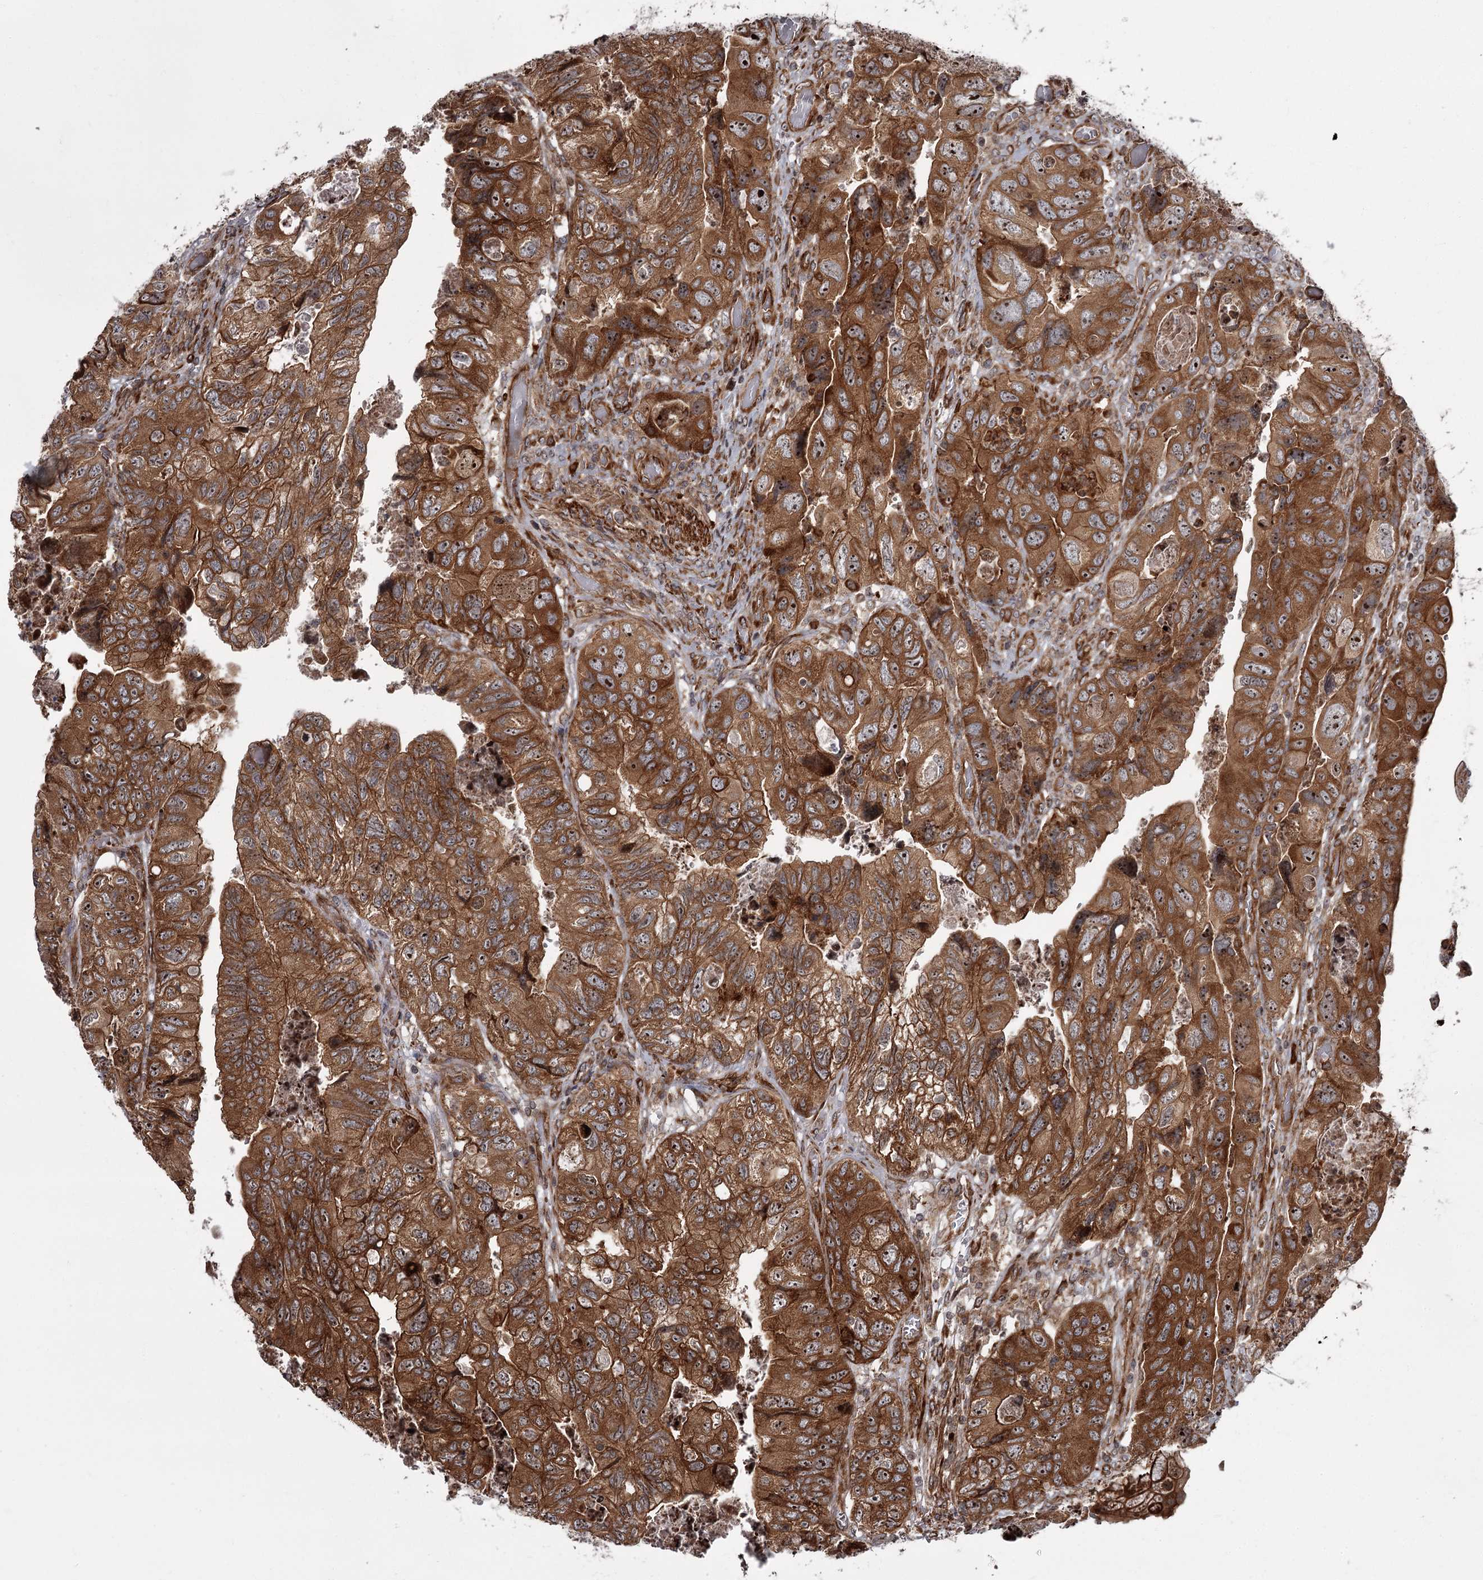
{"staining": {"intensity": "strong", "quantity": ">75%", "location": "cytoplasmic/membranous,nuclear"}, "tissue": "colorectal cancer", "cell_type": "Tumor cells", "image_type": "cancer", "snomed": [{"axis": "morphology", "description": "Adenocarcinoma, NOS"}, {"axis": "topography", "description": "Rectum"}], "caption": "Immunohistochemical staining of colorectal cancer reveals strong cytoplasmic/membranous and nuclear protein positivity in approximately >75% of tumor cells.", "gene": "THAP9", "patient": {"sex": "male", "age": 63}}